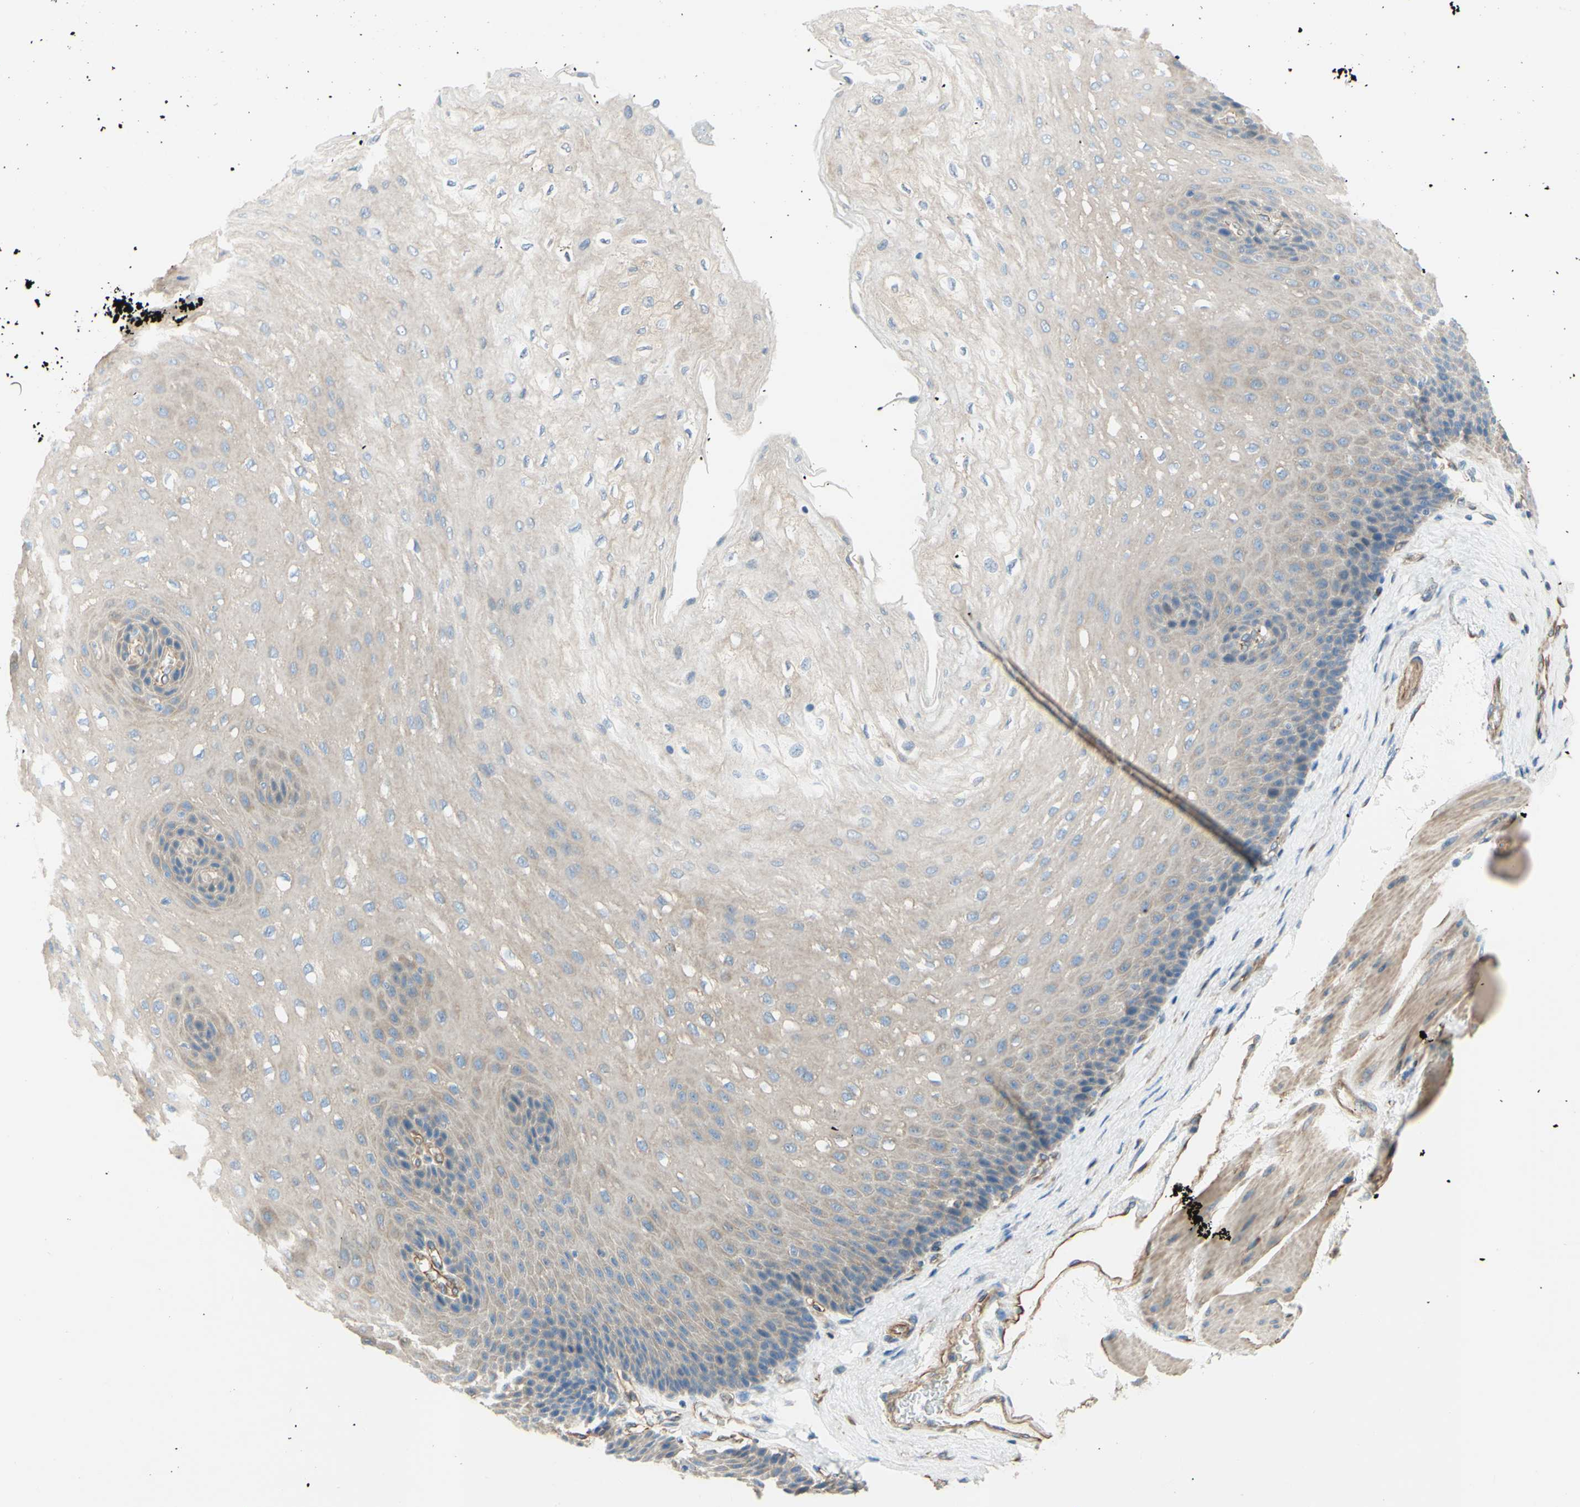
{"staining": {"intensity": "weak", "quantity": ">75%", "location": "cytoplasmic/membranous"}, "tissue": "esophagus", "cell_type": "Squamous epithelial cells", "image_type": "normal", "snomed": [{"axis": "morphology", "description": "Normal tissue, NOS"}, {"axis": "topography", "description": "Esophagus"}], "caption": "Benign esophagus demonstrates weak cytoplasmic/membranous positivity in about >75% of squamous epithelial cells.", "gene": "ENDOD1", "patient": {"sex": "female", "age": 72}}